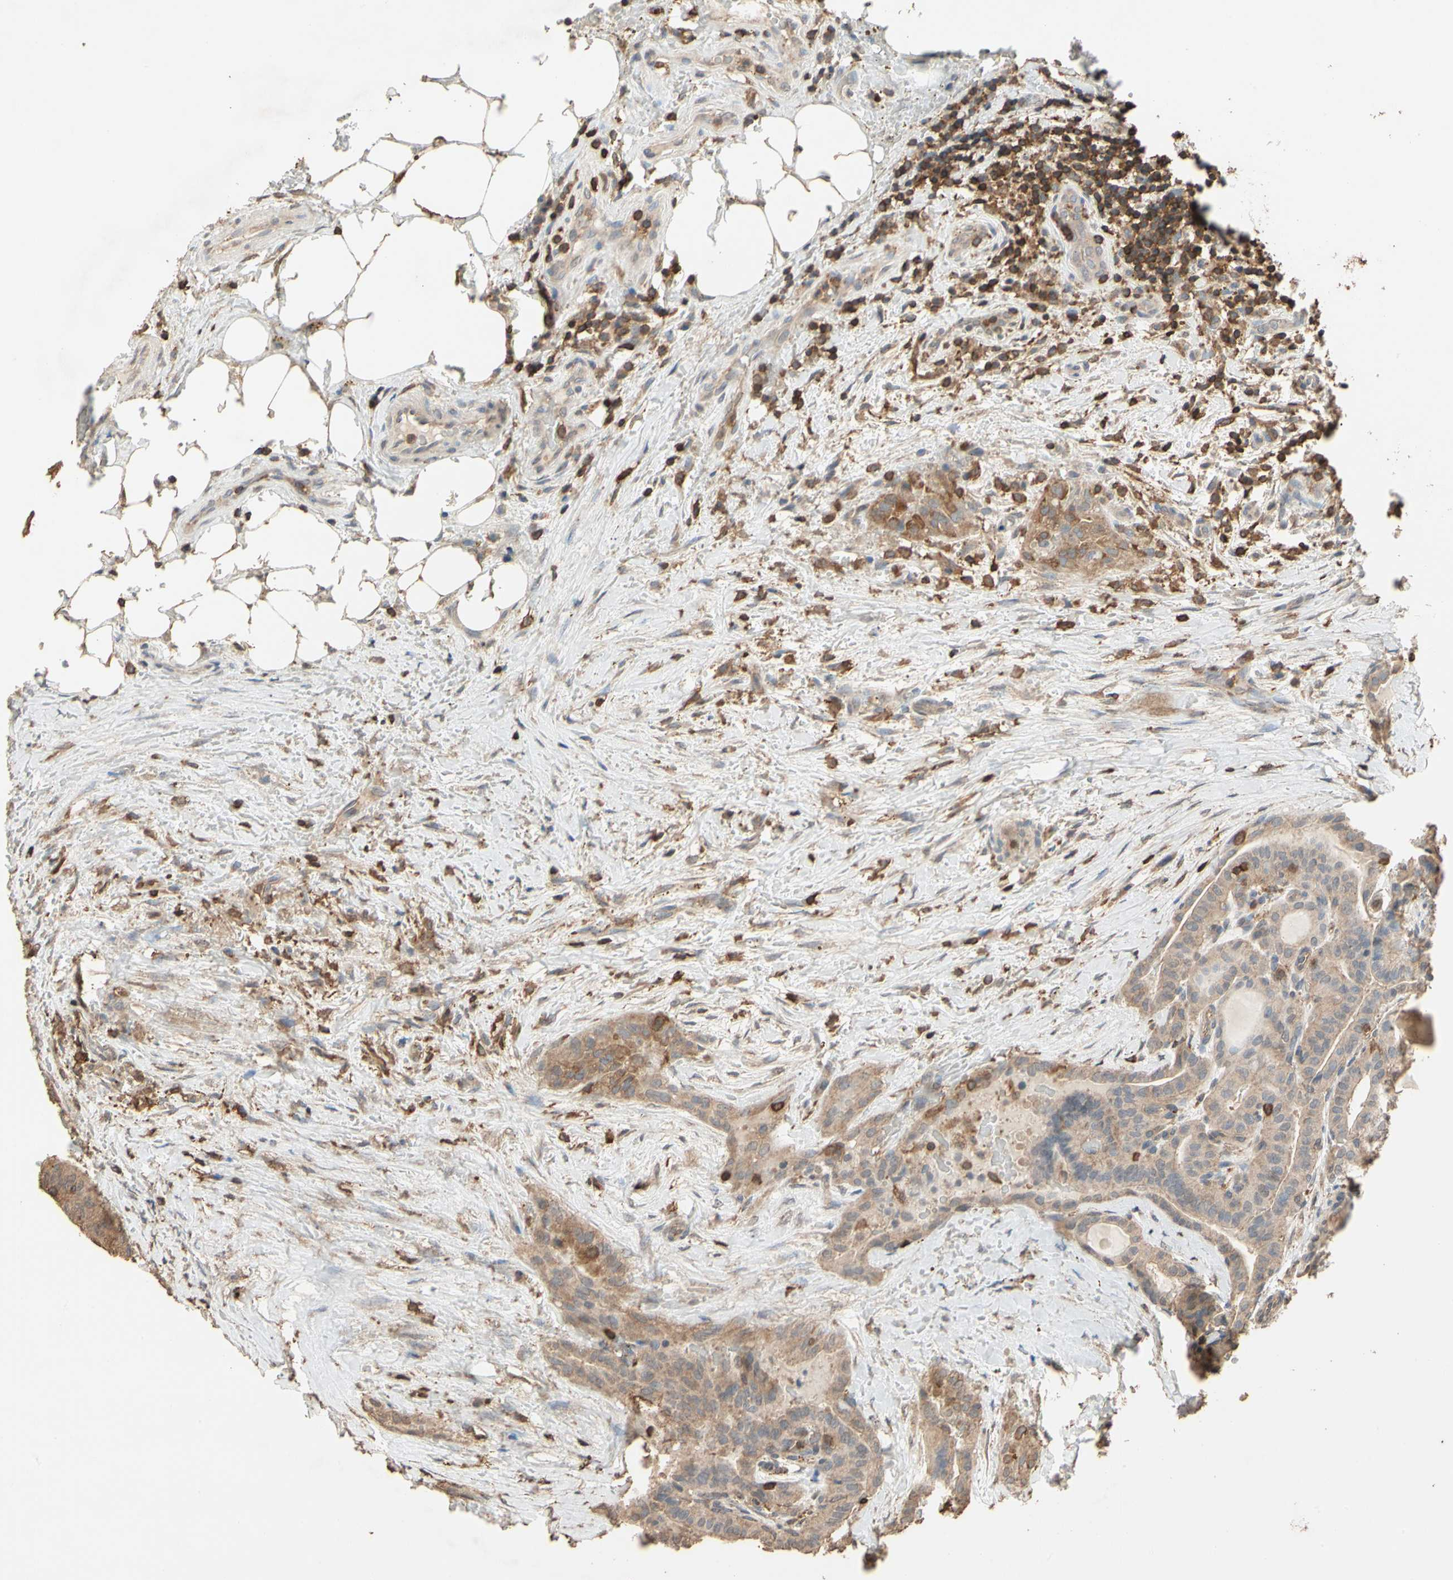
{"staining": {"intensity": "weak", "quantity": ">75%", "location": "cytoplasmic/membranous"}, "tissue": "thyroid cancer", "cell_type": "Tumor cells", "image_type": "cancer", "snomed": [{"axis": "morphology", "description": "Papillary adenocarcinoma, NOS"}, {"axis": "topography", "description": "Thyroid gland"}], "caption": "Immunohistochemistry histopathology image of neoplastic tissue: human thyroid papillary adenocarcinoma stained using IHC demonstrates low levels of weak protein expression localized specifically in the cytoplasmic/membranous of tumor cells, appearing as a cytoplasmic/membranous brown color.", "gene": "MAP3K10", "patient": {"sex": "male", "age": 77}}